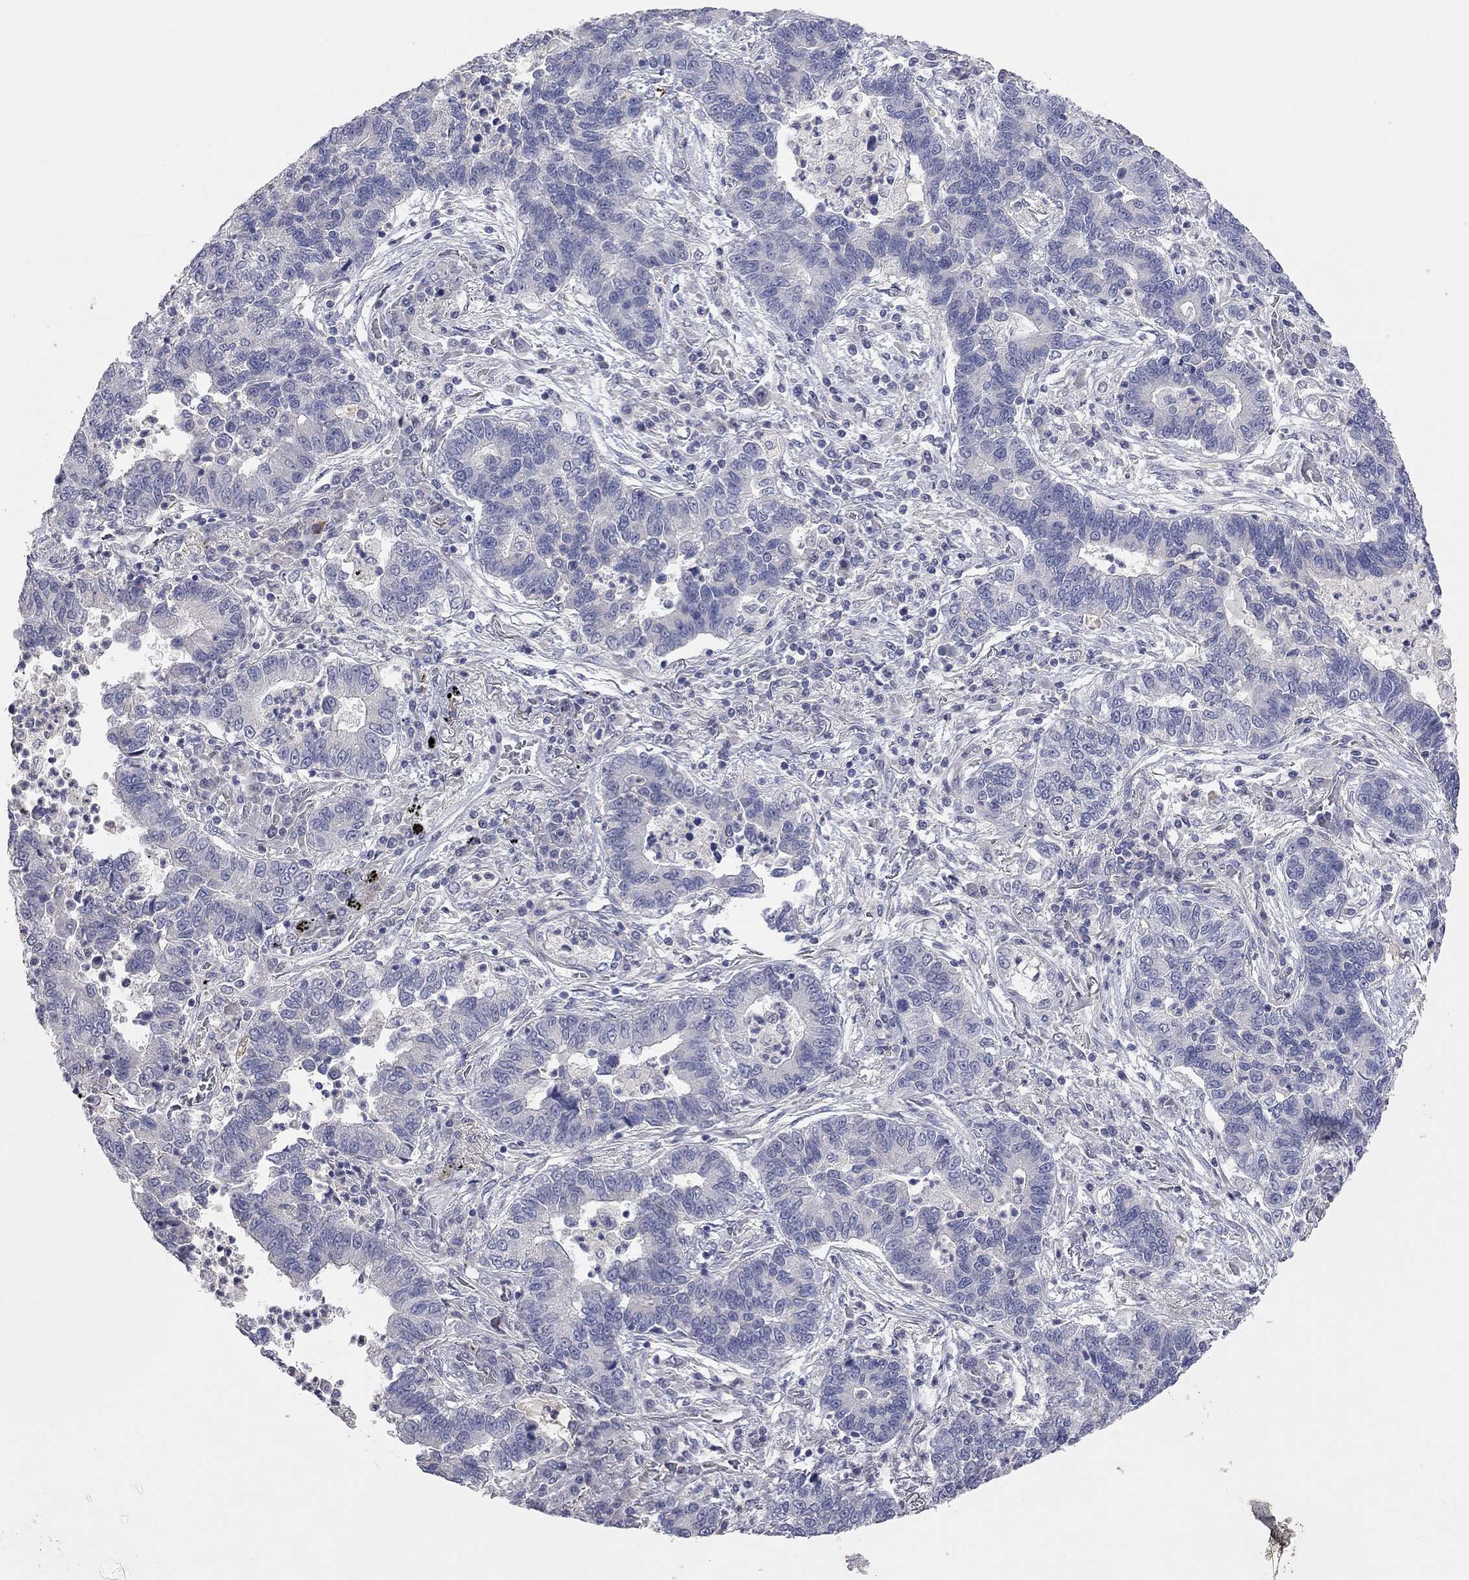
{"staining": {"intensity": "negative", "quantity": "none", "location": "none"}, "tissue": "lung cancer", "cell_type": "Tumor cells", "image_type": "cancer", "snomed": [{"axis": "morphology", "description": "Adenocarcinoma, NOS"}, {"axis": "topography", "description": "Lung"}], "caption": "A histopathology image of lung cancer (adenocarcinoma) stained for a protein reveals no brown staining in tumor cells. (DAB (3,3'-diaminobenzidine) immunohistochemistry (IHC) with hematoxylin counter stain).", "gene": "KCNB1", "patient": {"sex": "female", "age": 57}}